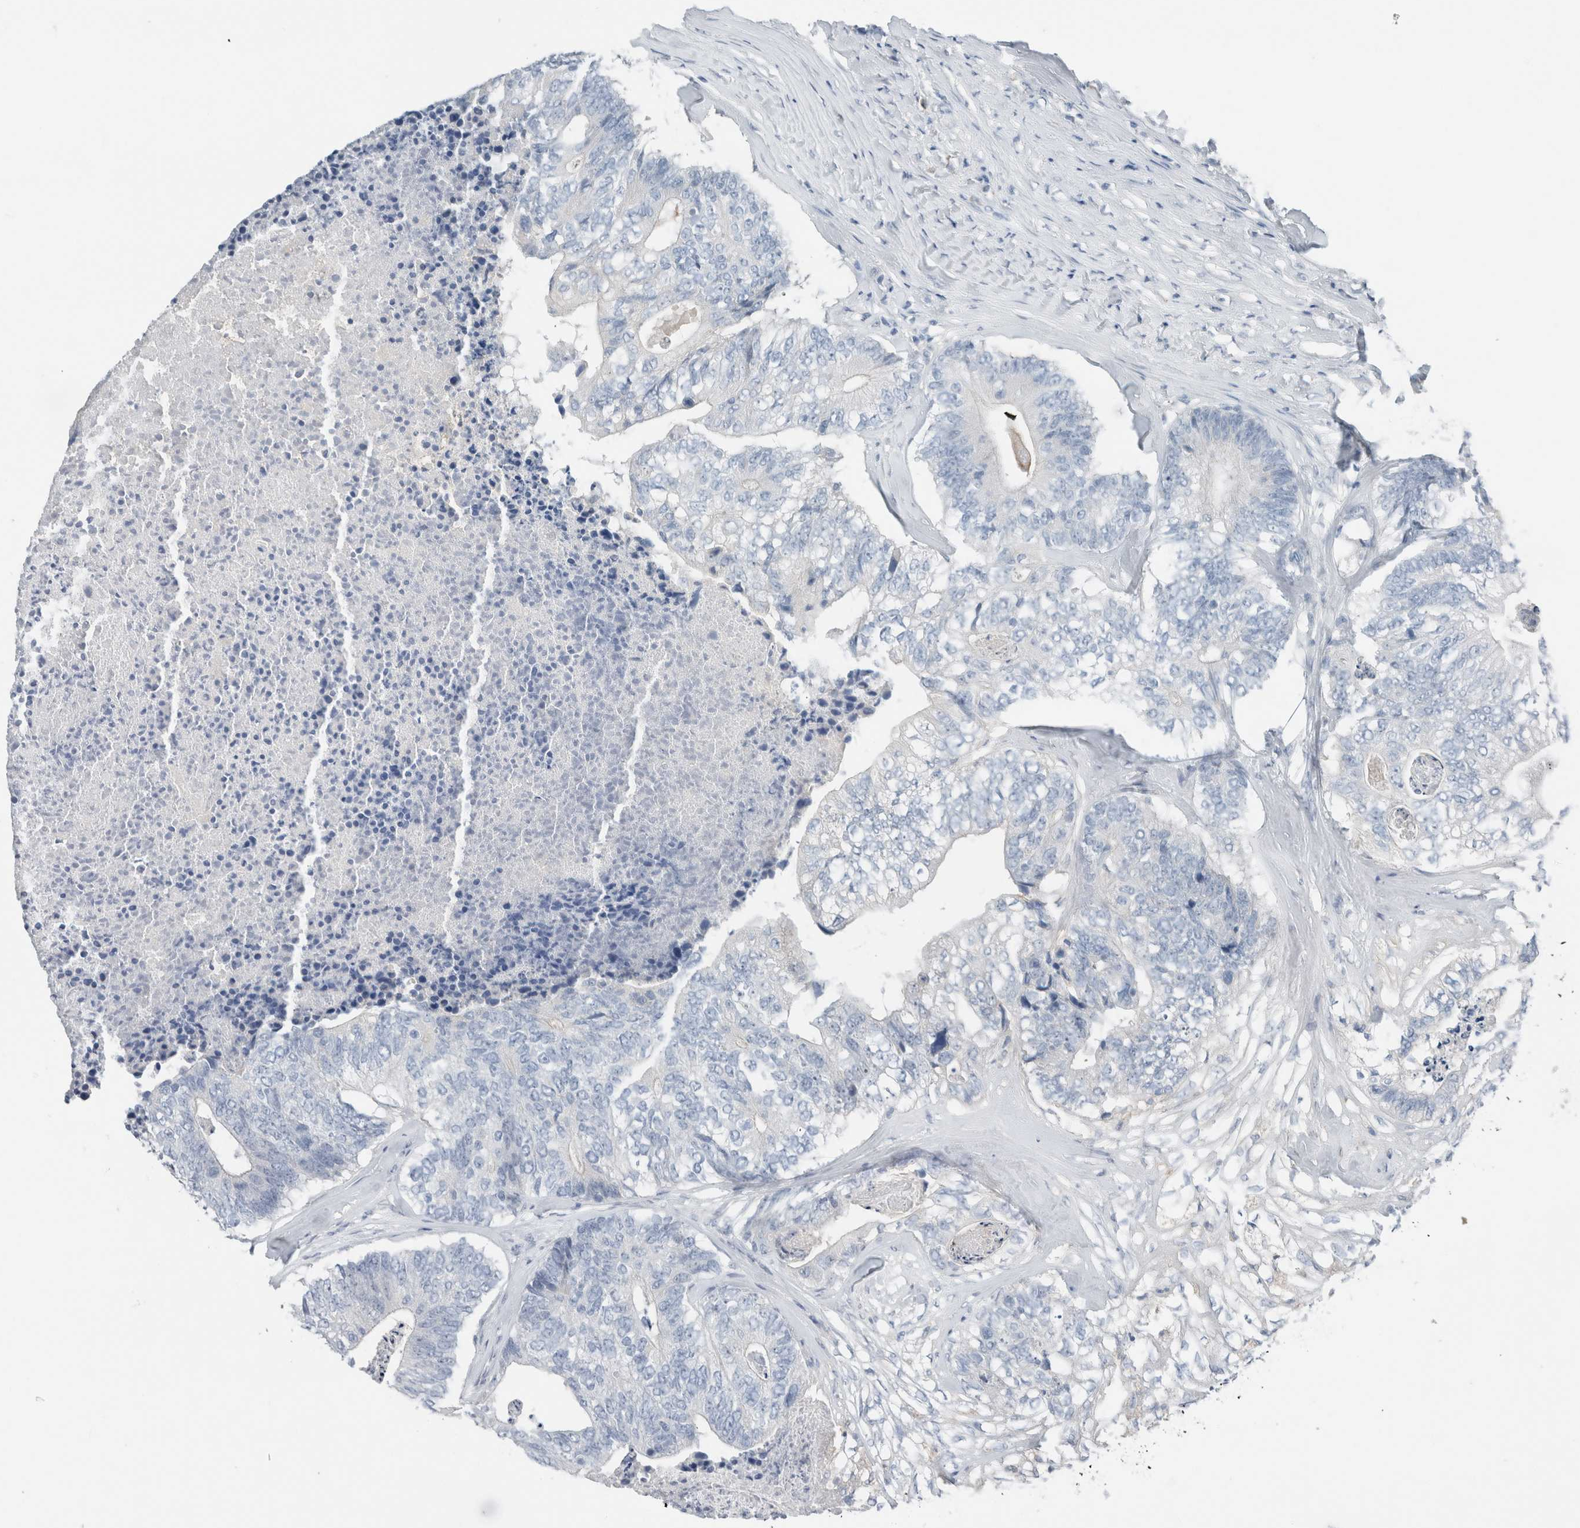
{"staining": {"intensity": "negative", "quantity": "none", "location": "none"}, "tissue": "colorectal cancer", "cell_type": "Tumor cells", "image_type": "cancer", "snomed": [{"axis": "morphology", "description": "Adenocarcinoma, NOS"}, {"axis": "topography", "description": "Colon"}], "caption": "IHC of human colorectal adenocarcinoma exhibits no staining in tumor cells. The staining is performed using DAB (3,3'-diaminobenzidine) brown chromogen with nuclei counter-stained in using hematoxylin.", "gene": "DUOX1", "patient": {"sex": "female", "age": 67}}